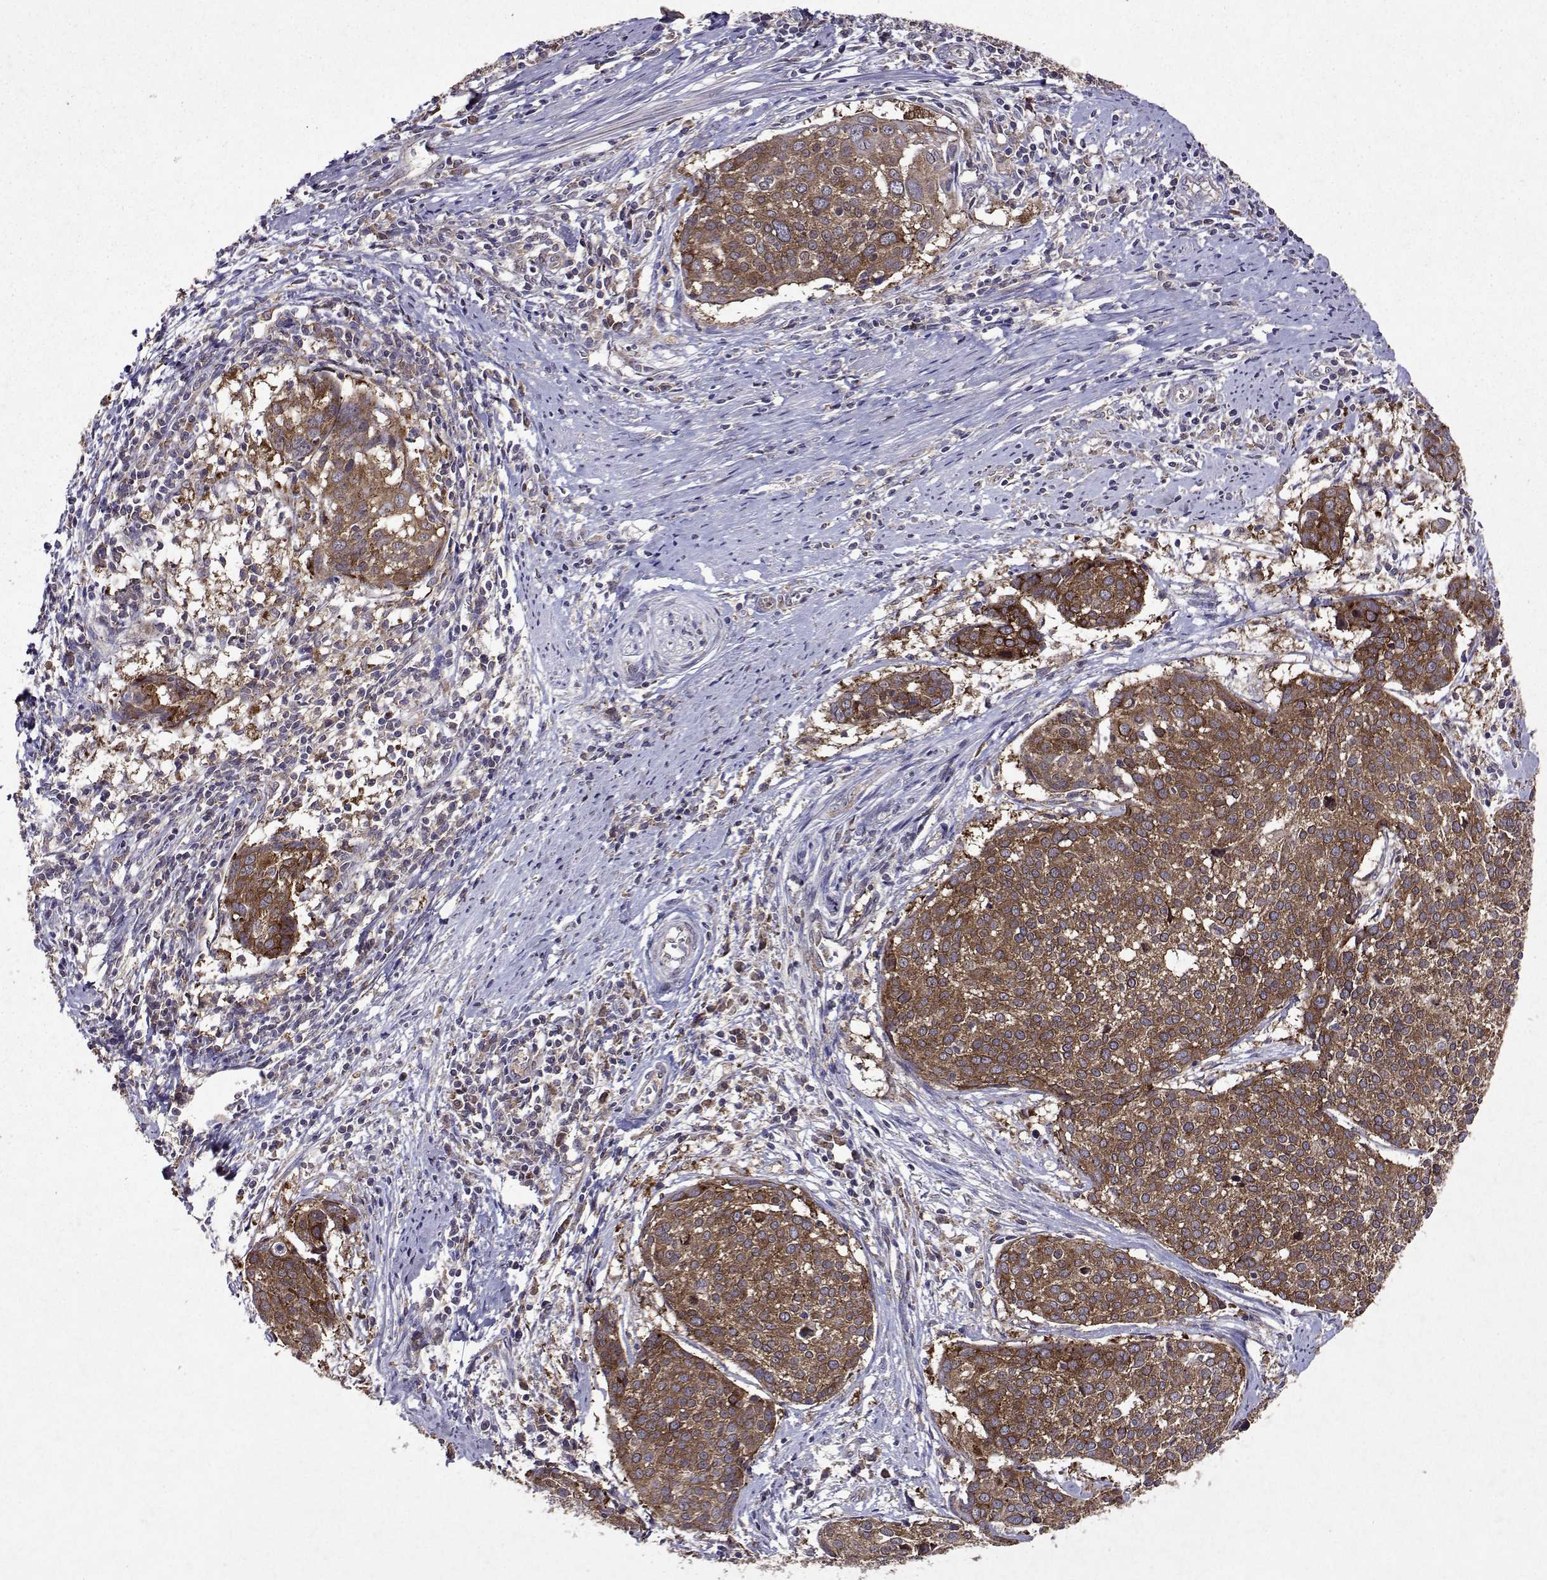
{"staining": {"intensity": "strong", "quantity": ">75%", "location": "cytoplasmic/membranous"}, "tissue": "cervical cancer", "cell_type": "Tumor cells", "image_type": "cancer", "snomed": [{"axis": "morphology", "description": "Squamous cell carcinoma, NOS"}, {"axis": "topography", "description": "Cervix"}], "caption": "This histopathology image reveals cervical cancer stained with immunohistochemistry (IHC) to label a protein in brown. The cytoplasmic/membranous of tumor cells show strong positivity for the protein. Nuclei are counter-stained blue.", "gene": "TARBP2", "patient": {"sex": "female", "age": 39}}